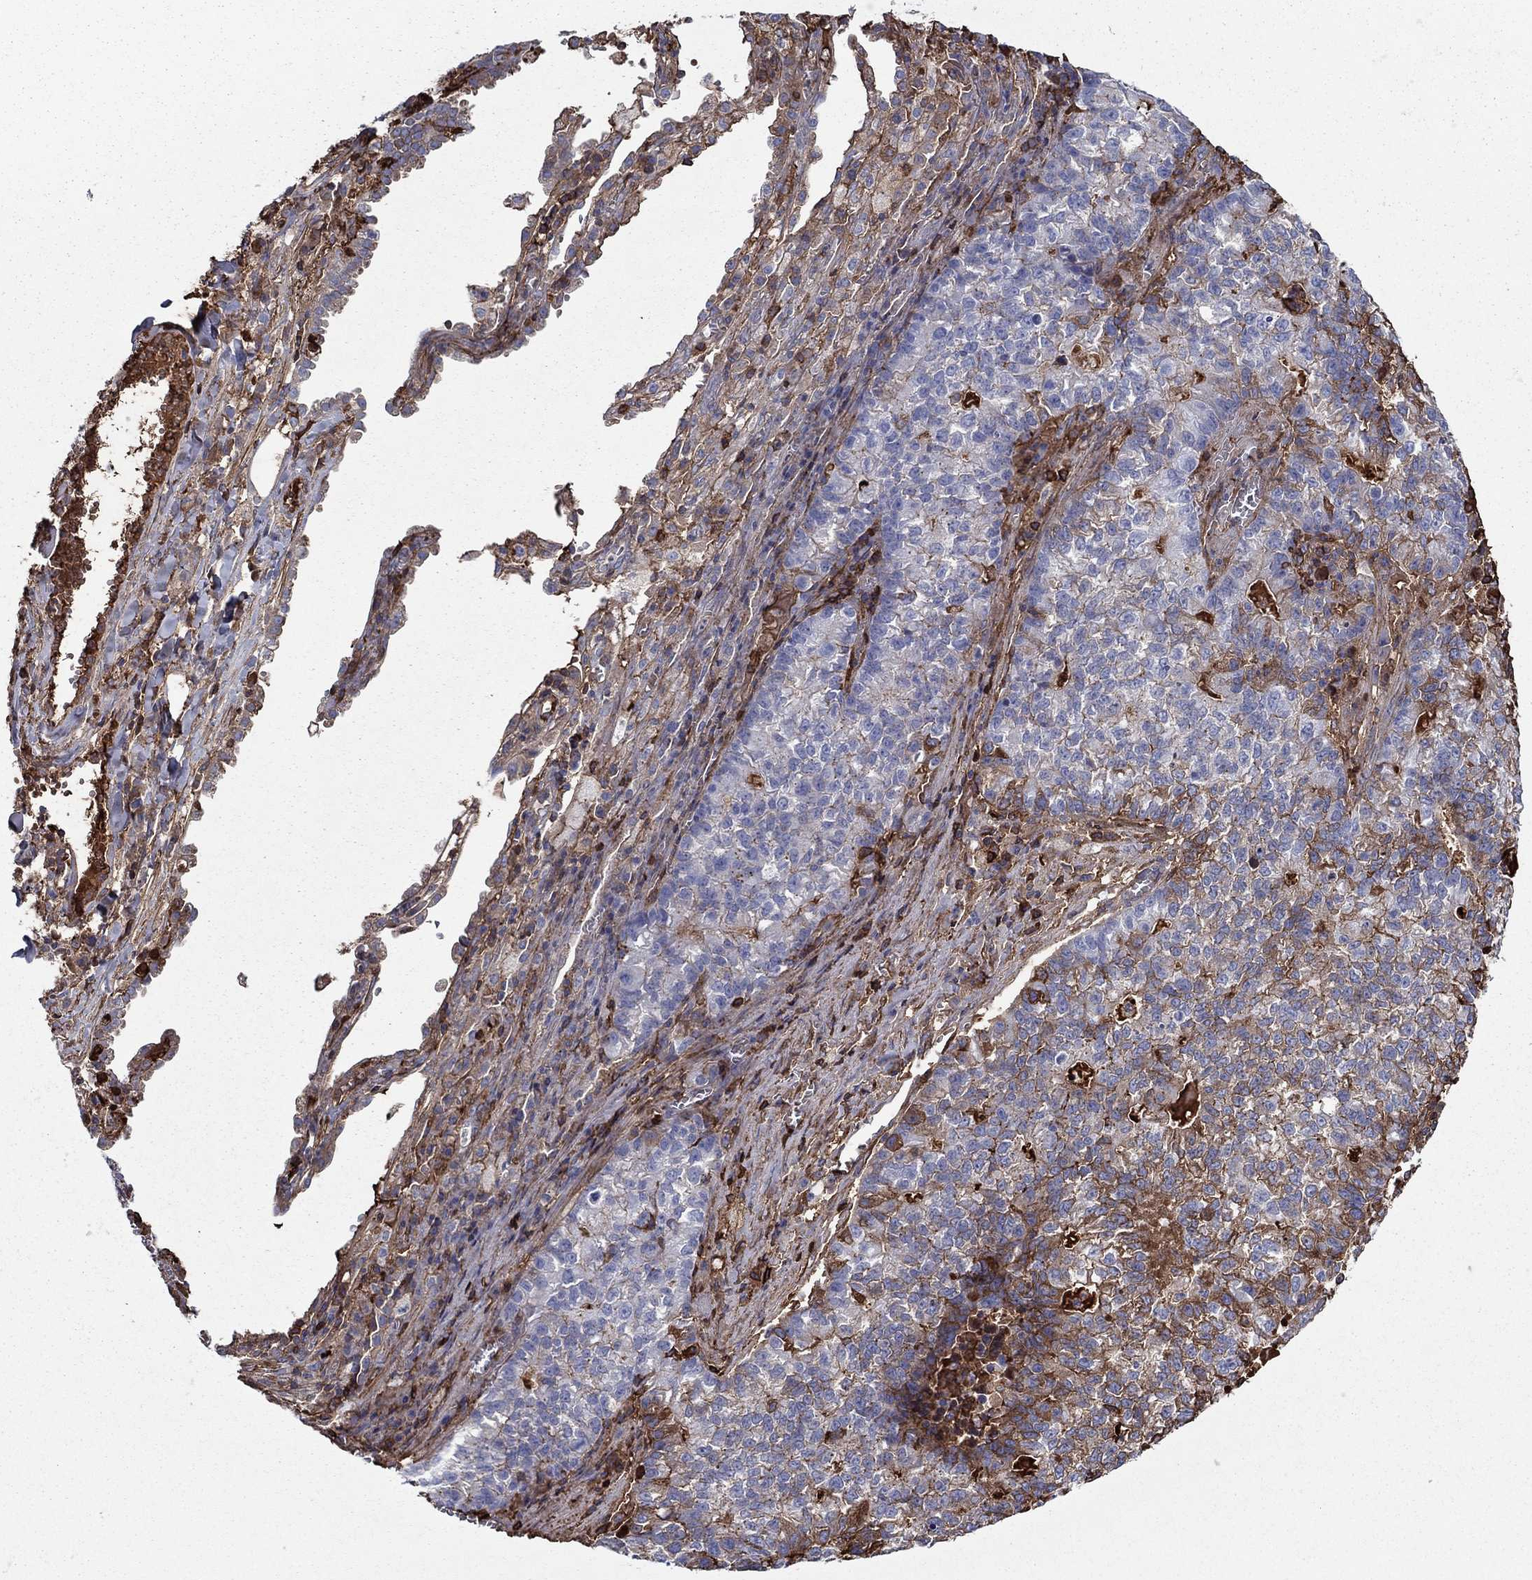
{"staining": {"intensity": "moderate", "quantity": "25%-75%", "location": "cytoplasmic/membranous"}, "tissue": "lung cancer", "cell_type": "Tumor cells", "image_type": "cancer", "snomed": [{"axis": "morphology", "description": "Adenocarcinoma, NOS"}, {"axis": "topography", "description": "Lung"}], "caption": "Moderate cytoplasmic/membranous expression for a protein is present in about 25%-75% of tumor cells of lung cancer (adenocarcinoma) using IHC.", "gene": "HPX", "patient": {"sex": "male", "age": 57}}